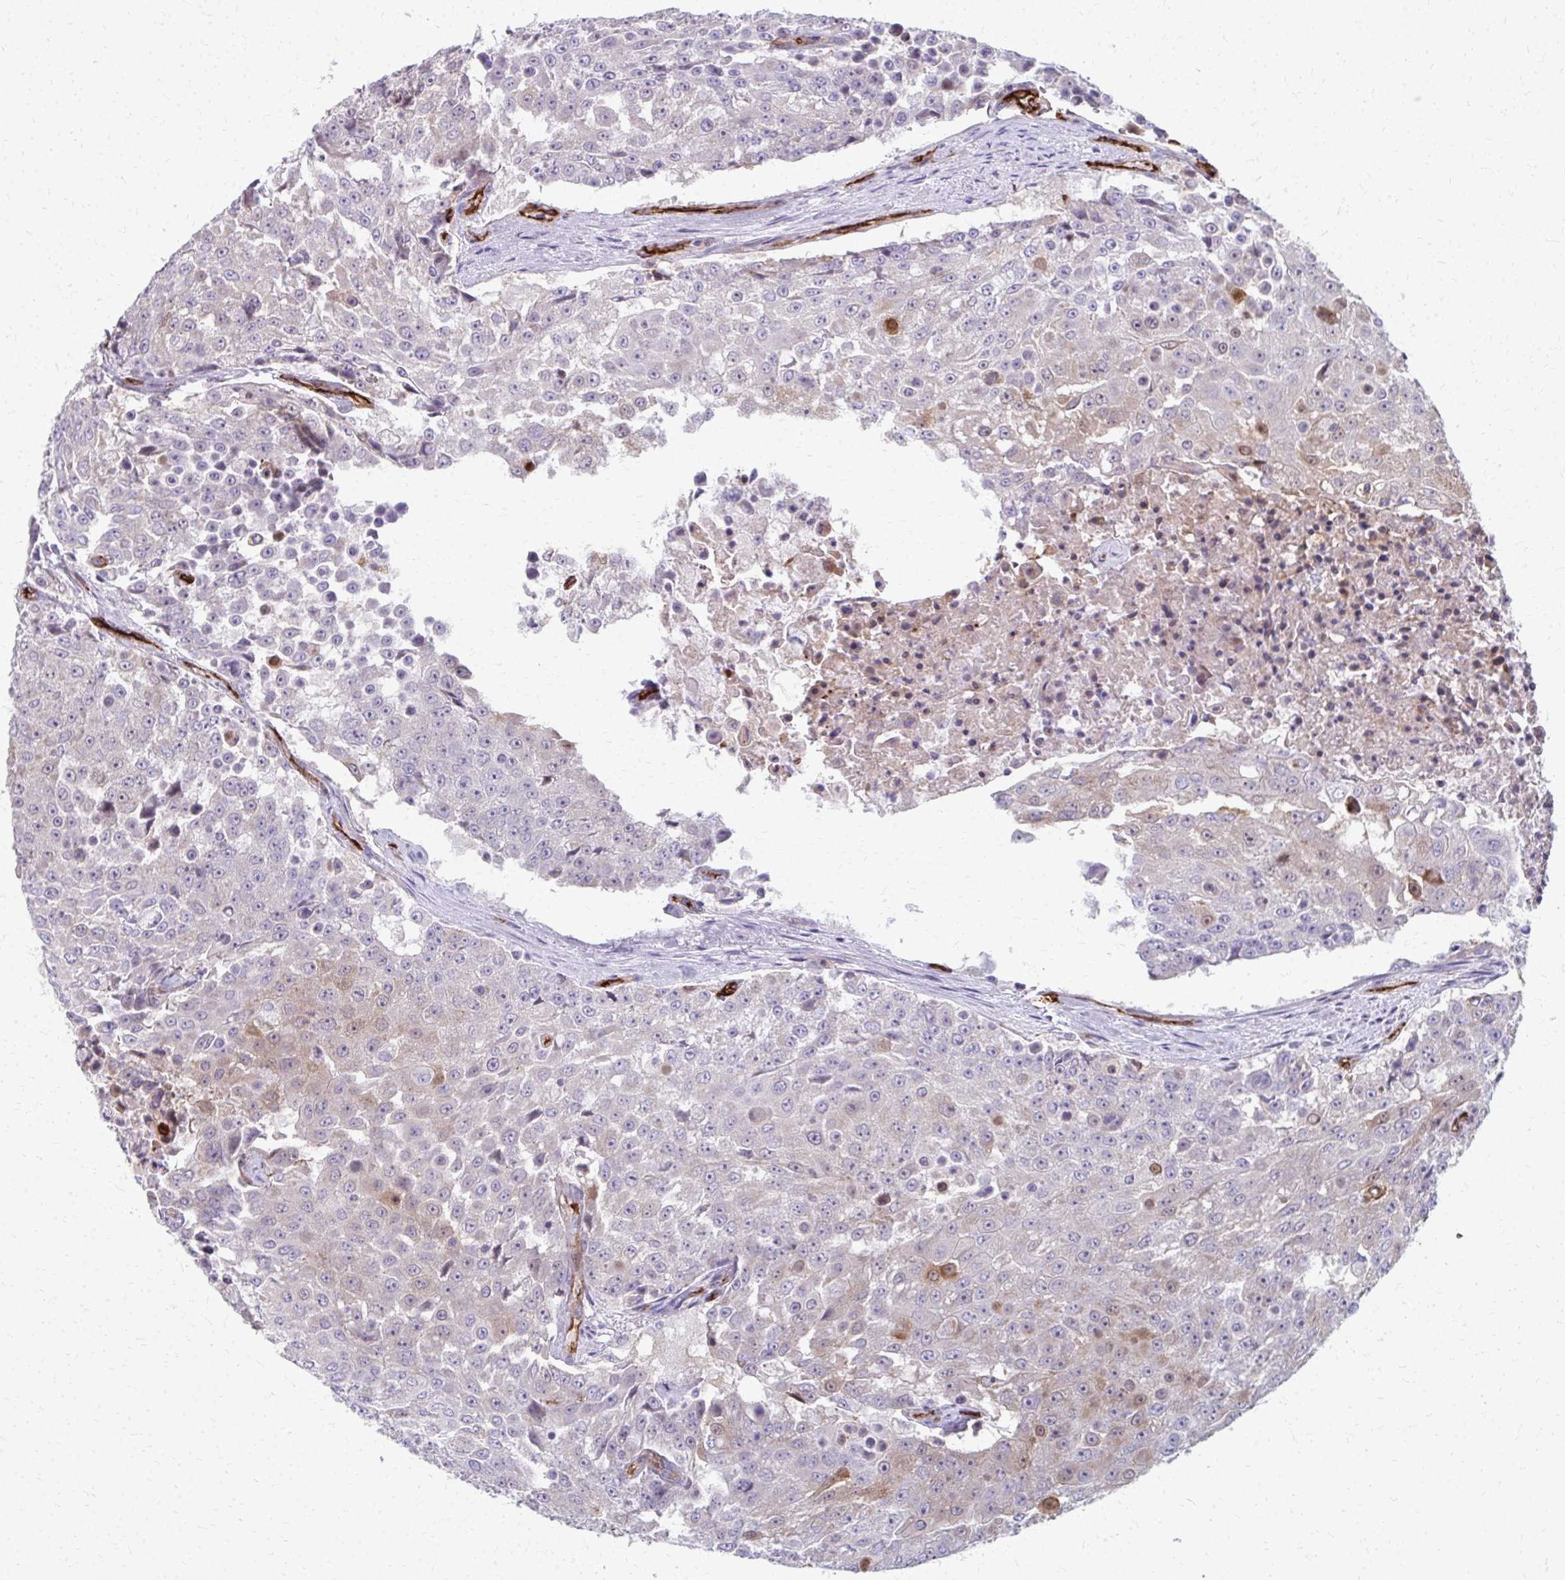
{"staining": {"intensity": "weak", "quantity": "<25%", "location": "cytoplasmic/membranous"}, "tissue": "urothelial cancer", "cell_type": "Tumor cells", "image_type": "cancer", "snomed": [{"axis": "morphology", "description": "Urothelial carcinoma, High grade"}, {"axis": "topography", "description": "Urinary bladder"}], "caption": "Tumor cells are negative for protein expression in human urothelial cancer.", "gene": "ADIPOQ", "patient": {"sex": "female", "age": 63}}